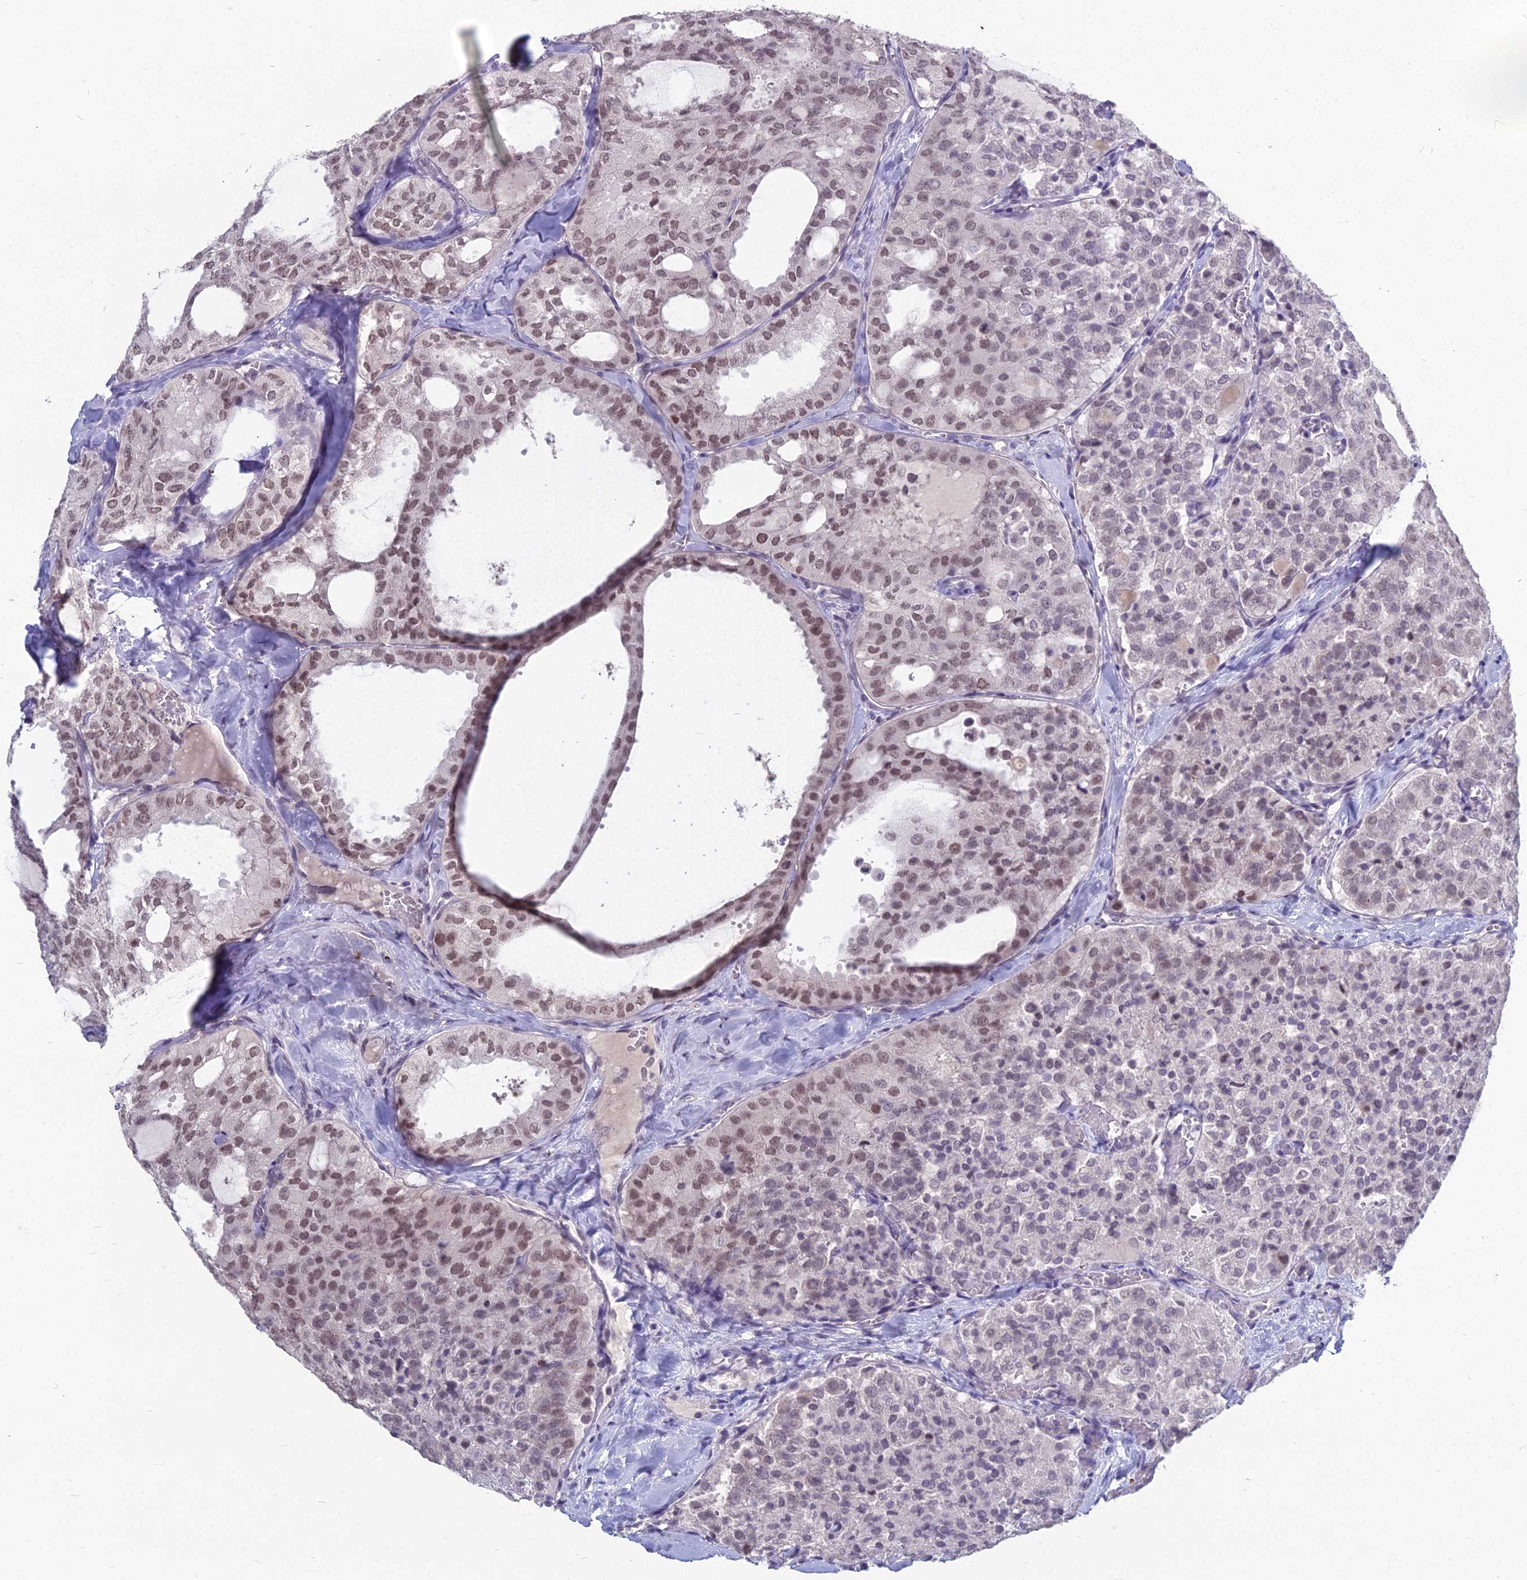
{"staining": {"intensity": "moderate", "quantity": "25%-75%", "location": "nuclear"}, "tissue": "thyroid cancer", "cell_type": "Tumor cells", "image_type": "cancer", "snomed": [{"axis": "morphology", "description": "Follicular adenoma carcinoma, NOS"}, {"axis": "topography", "description": "Thyroid gland"}], "caption": "Protein expression analysis of thyroid cancer shows moderate nuclear positivity in about 25%-75% of tumor cells. (DAB = brown stain, brightfield microscopy at high magnification).", "gene": "KAT7", "patient": {"sex": "male", "age": 75}}